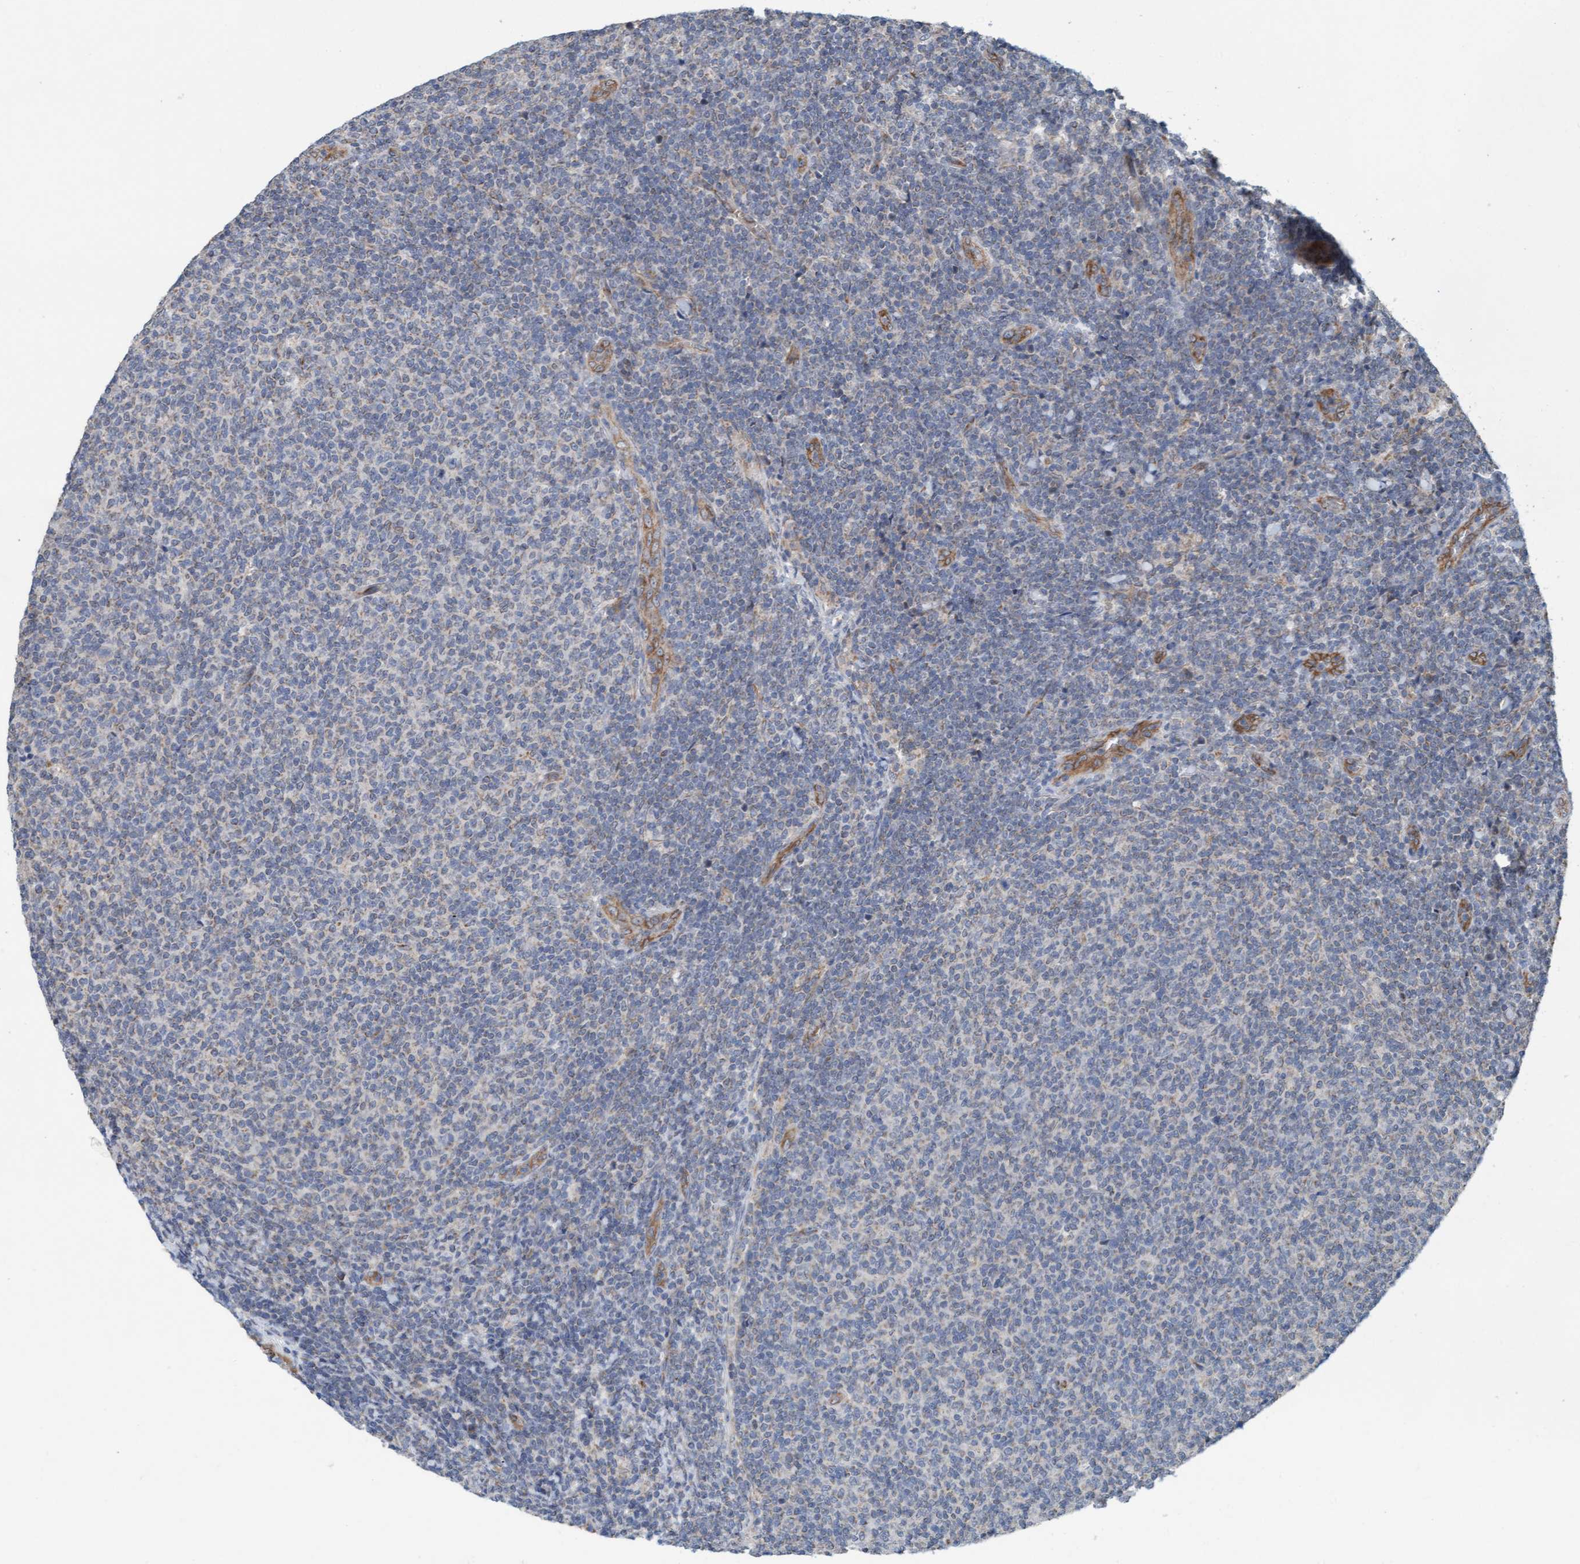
{"staining": {"intensity": "negative", "quantity": "none", "location": "none"}, "tissue": "lymphoma", "cell_type": "Tumor cells", "image_type": "cancer", "snomed": [{"axis": "morphology", "description": "Malignant lymphoma, non-Hodgkin's type, Low grade"}, {"axis": "topography", "description": "Lymph node"}], "caption": "Immunohistochemistry (IHC) histopathology image of human lymphoma stained for a protein (brown), which reveals no expression in tumor cells.", "gene": "ZNF566", "patient": {"sex": "male", "age": 66}}